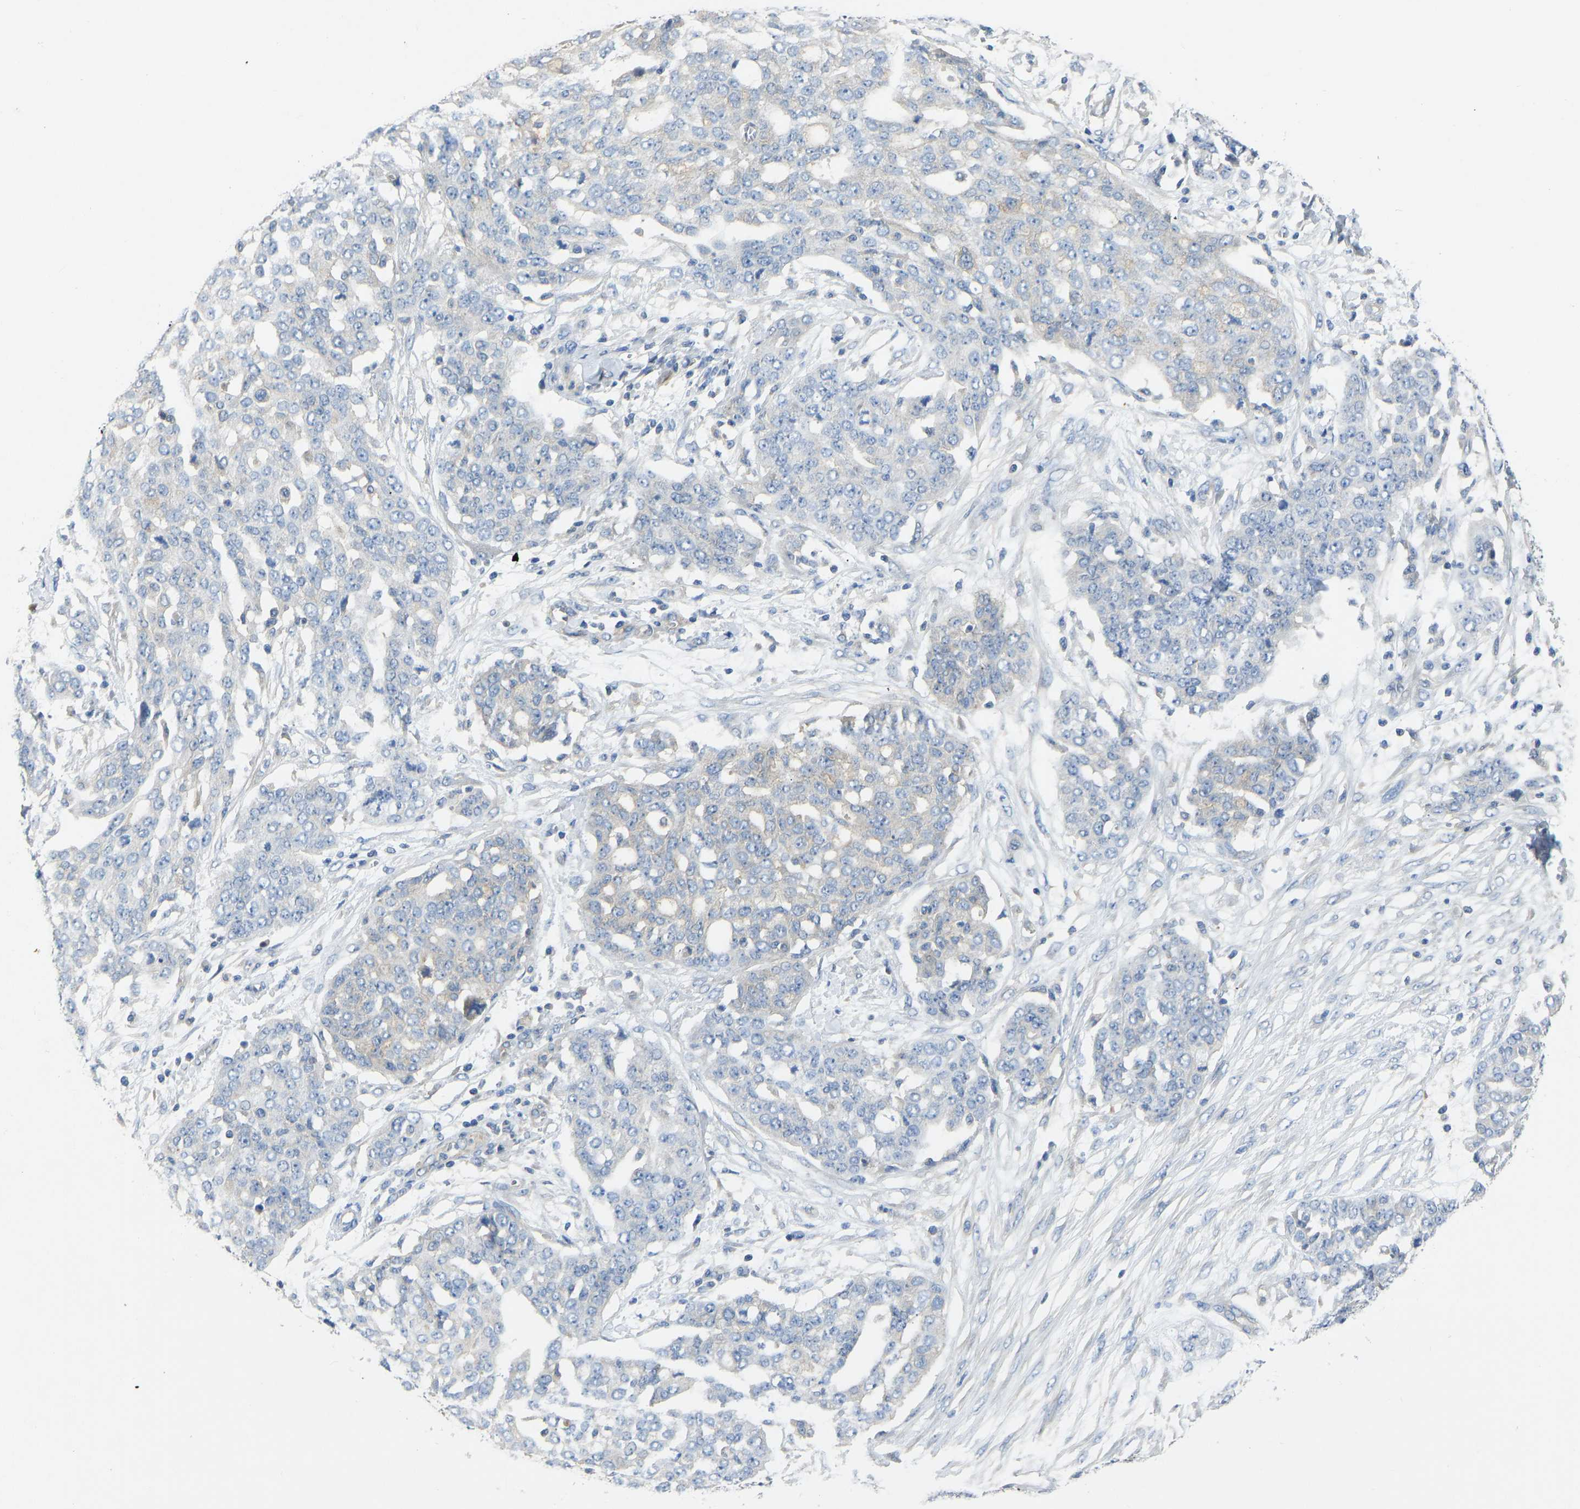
{"staining": {"intensity": "negative", "quantity": "none", "location": "none"}, "tissue": "ovarian cancer", "cell_type": "Tumor cells", "image_type": "cancer", "snomed": [{"axis": "morphology", "description": "Cystadenocarcinoma, serous, NOS"}, {"axis": "topography", "description": "Soft tissue"}, {"axis": "topography", "description": "Ovary"}], "caption": "Immunohistochemistry (IHC) photomicrograph of neoplastic tissue: serous cystadenocarcinoma (ovarian) stained with DAB exhibits no significant protein positivity in tumor cells.", "gene": "PPP3CA", "patient": {"sex": "female", "age": 57}}